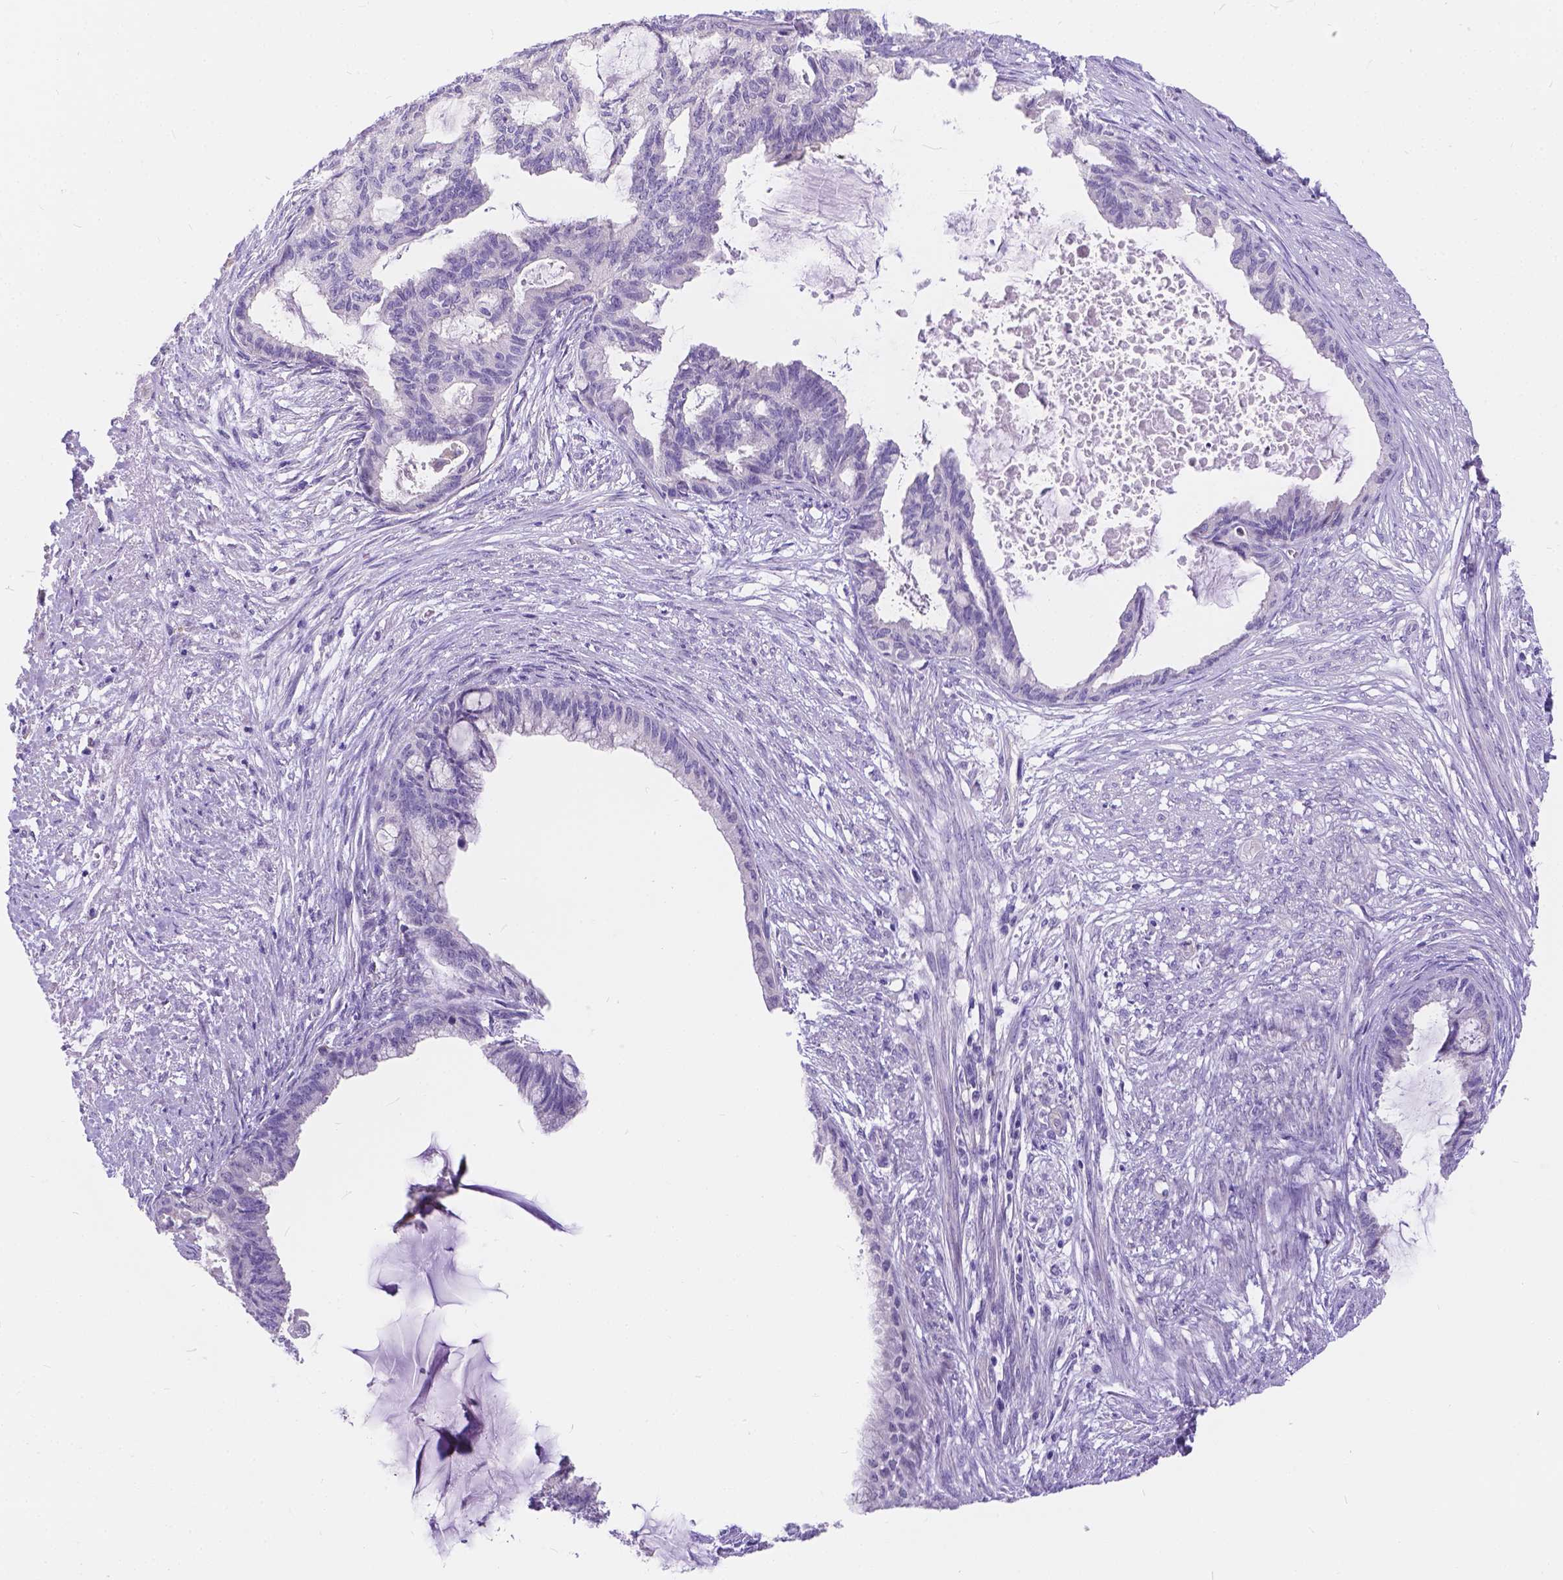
{"staining": {"intensity": "negative", "quantity": "none", "location": "none"}, "tissue": "endometrial cancer", "cell_type": "Tumor cells", "image_type": "cancer", "snomed": [{"axis": "morphology", "description": "Adenocarcinoma, NOS"}, {"axis": "topography", "description": "Endometrium"}], "caption": "There is no significant staining in tumor cells of endometrial cancer. (DAB (3,3'-diaminobenzidine) immunohistochemistry (IHC) visualized using brightfield microscopy, high magnification).", "gene": "DLEC1", "patient": {"sex": "female", "age": 86}}